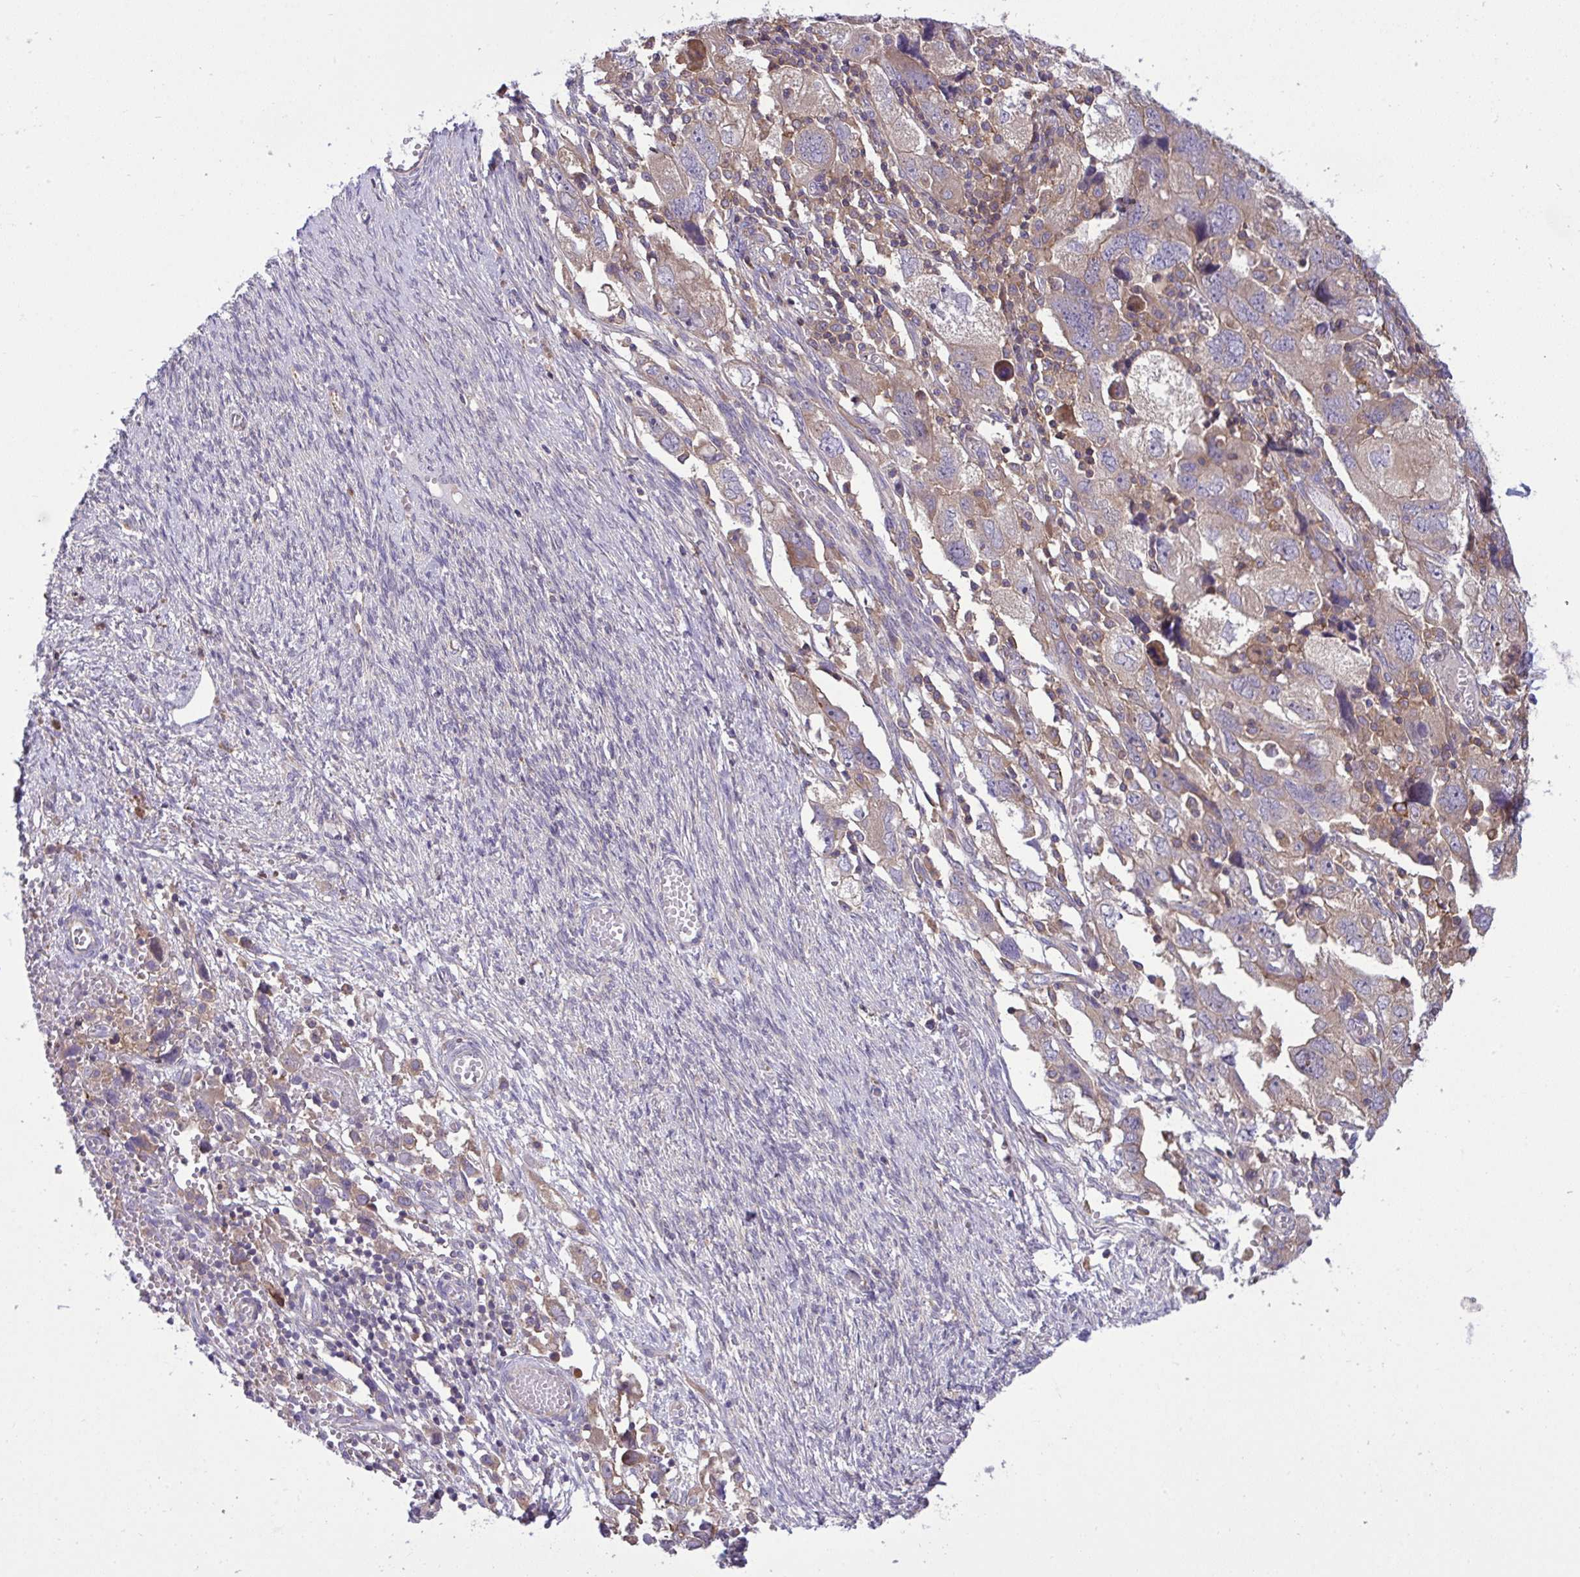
{"staining": {"intensity": "negative", "quantity": "none", "location": "none"}, "tissue": "ovarian cancer", "cell_type": "Tumor cells", "image_type": "cancer", "snomed": [{"axis": "morphology", "description": "Carcinoma, NOS"}, {"axis": "morphology", "description": "Cystadenocarcinoma, serous, NOS"}, {"axis": "topography", "description": "Ovary"}], "caption": "Tumor cells show no significant protein expression in ovarian serous cystadenocarcinoma. (Stains: DAB immunohistochemistry (IHC) with hematoxylin counter stain, Microscopy: brightfield microscopy at high magnification).", "gene": "GRB14", "patient": {"sex": "female", "age": 69}}